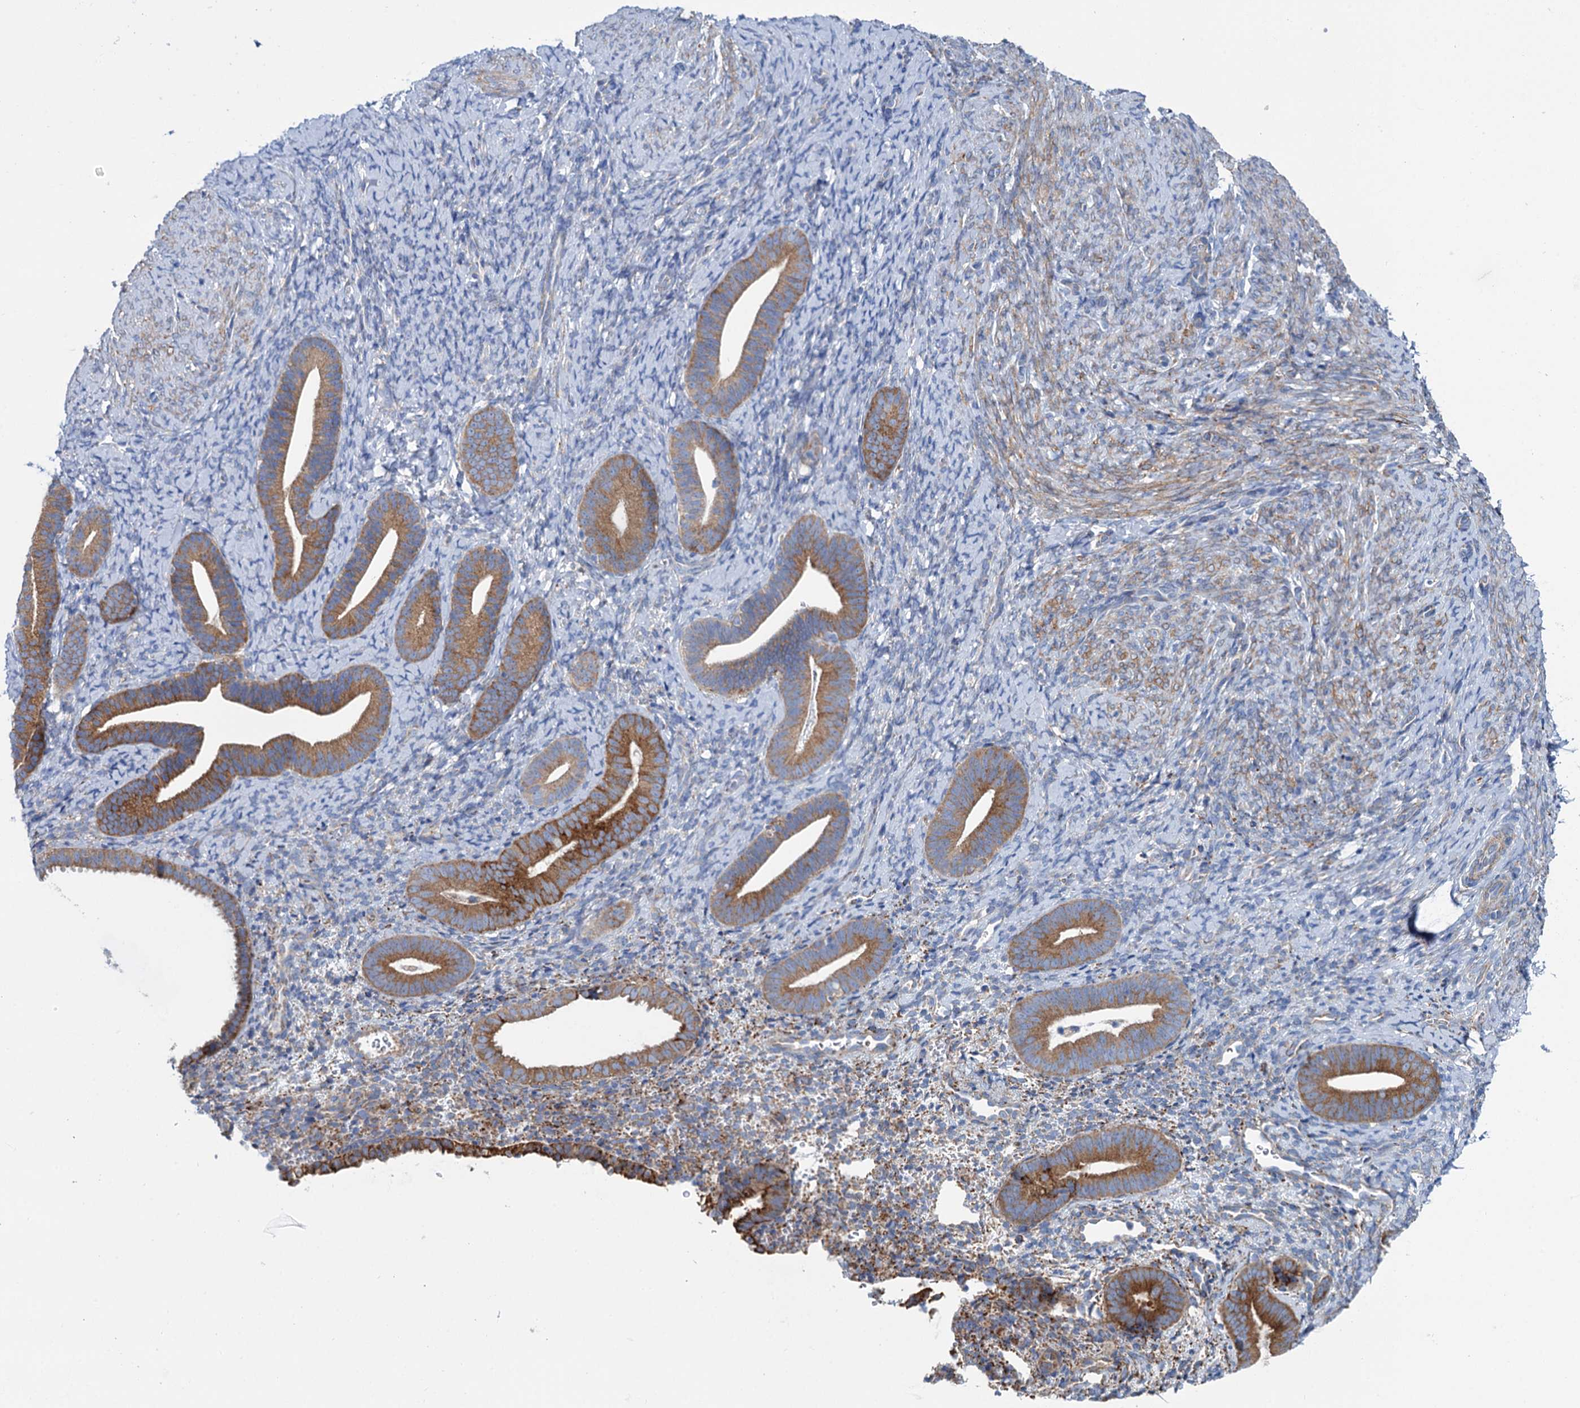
{"staining": {"intensity": "weak", "quantity": "<25%", "location": "cytoplasmic/membranous"}, "tissue": "endometrium", "cell_type": "Cells in endometrial stroma", "image_type": "normal", "snomed": [{"axis": "morphology", "description": "Normal tissue, NOS"}, {"axis": "topography", "description": "Endometrium"}], "caption": "Endometrium was stained to show a protein in brown. There is no significant staining in cells in endometrial stroma. (Brightfield microscopy of DAB (3,3'-diaminobenzidine) immunohistochemistry at high magnification).", "gene": "SHE", "patient": {"sex": "female", "age": 65}}